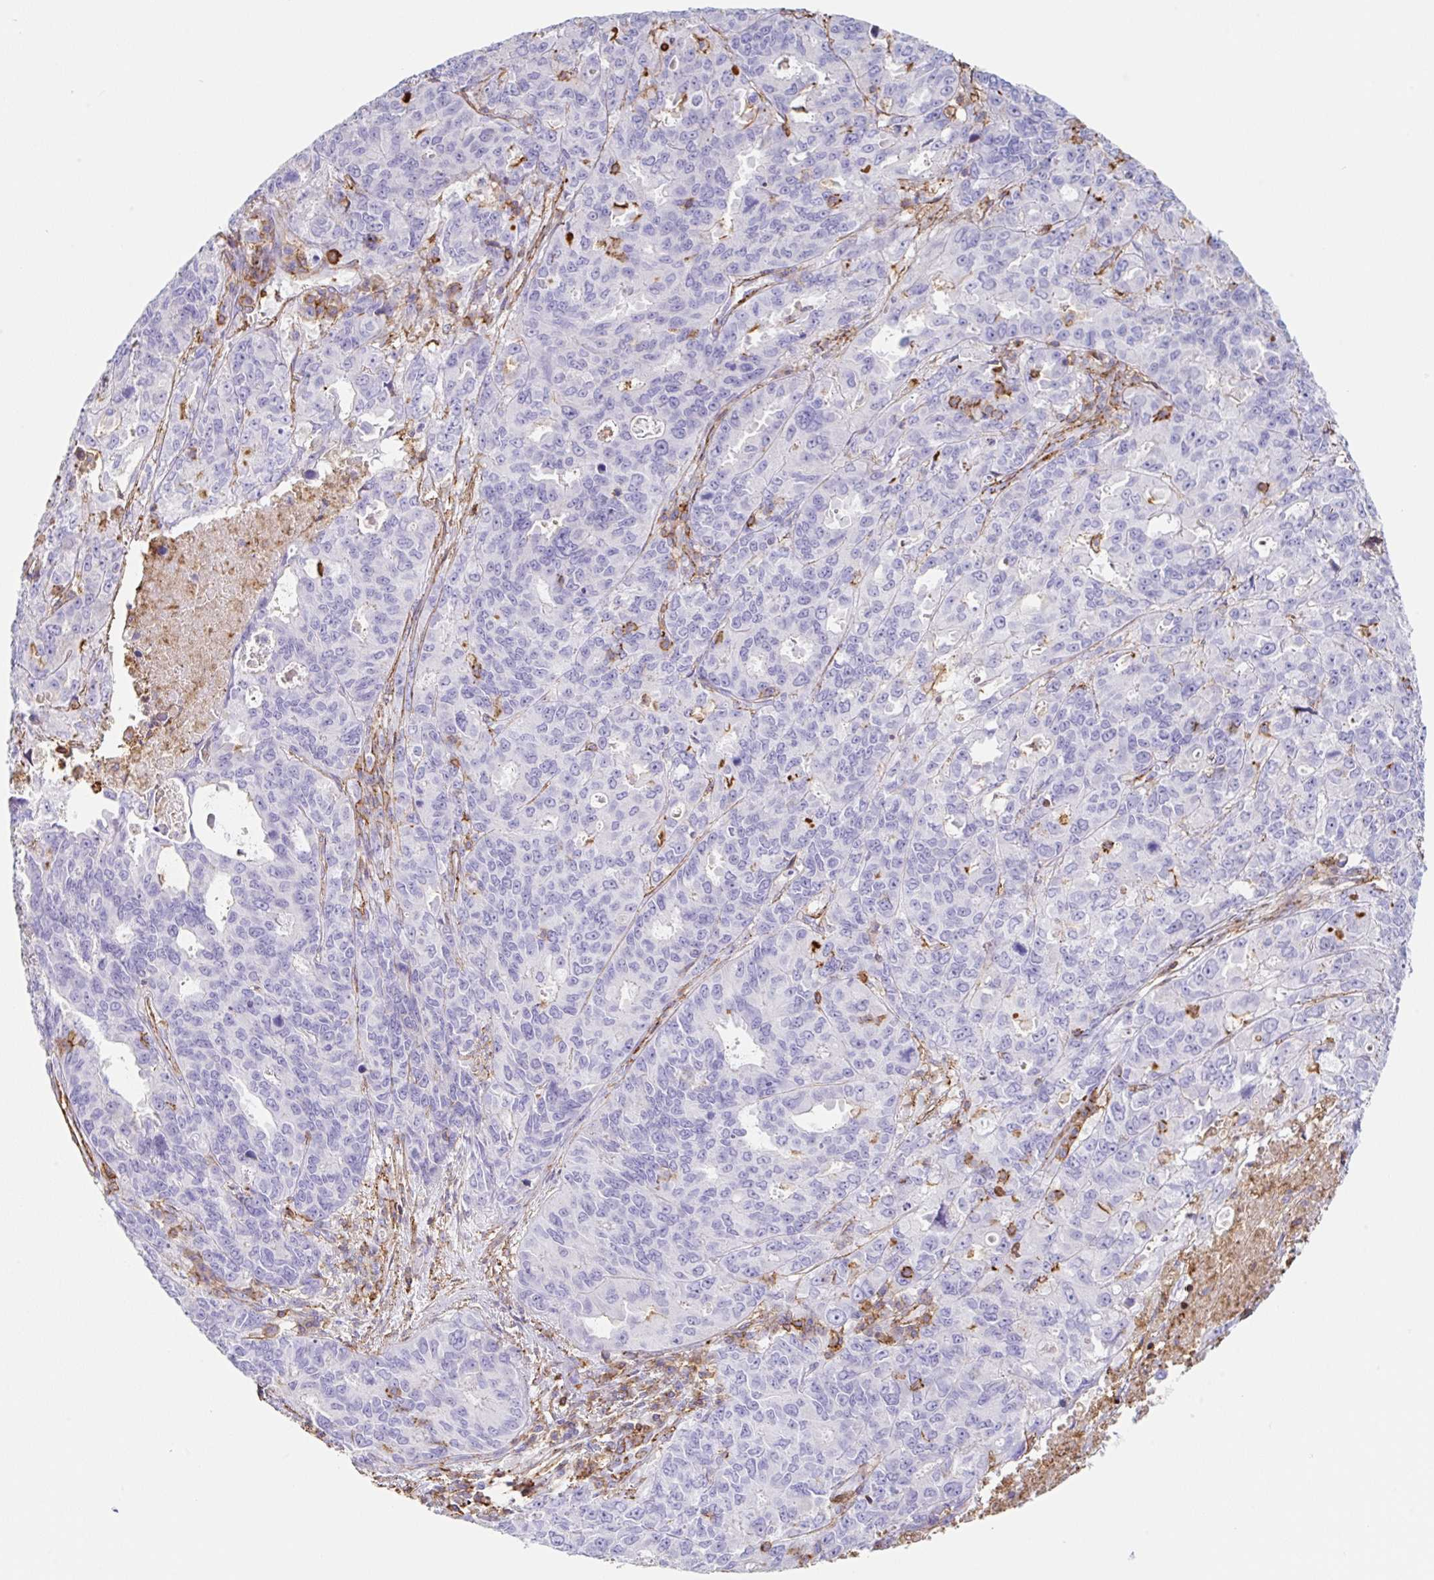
{"staining": {"intensity": "negative", "quantity": "none", "location": "none"}, "tissue": "endometrial cancer", "cell_type": "Tumor cells", "image_type": "cancer", "snomed": [{"axis": "morphology", "description": "Adenocarcinoma, NOS"}, {"axis": "topography", "description": "Uterus"}], "caption": "Immunohistochemical staining of human endometrial cancer (adenocarcinoma) demonstrates no significant positivity in tumor cells. (IHC, brightfield microscopy, high magnification).", "gene": "MTTP", "patient": {"sex": "female", "age": 79}}